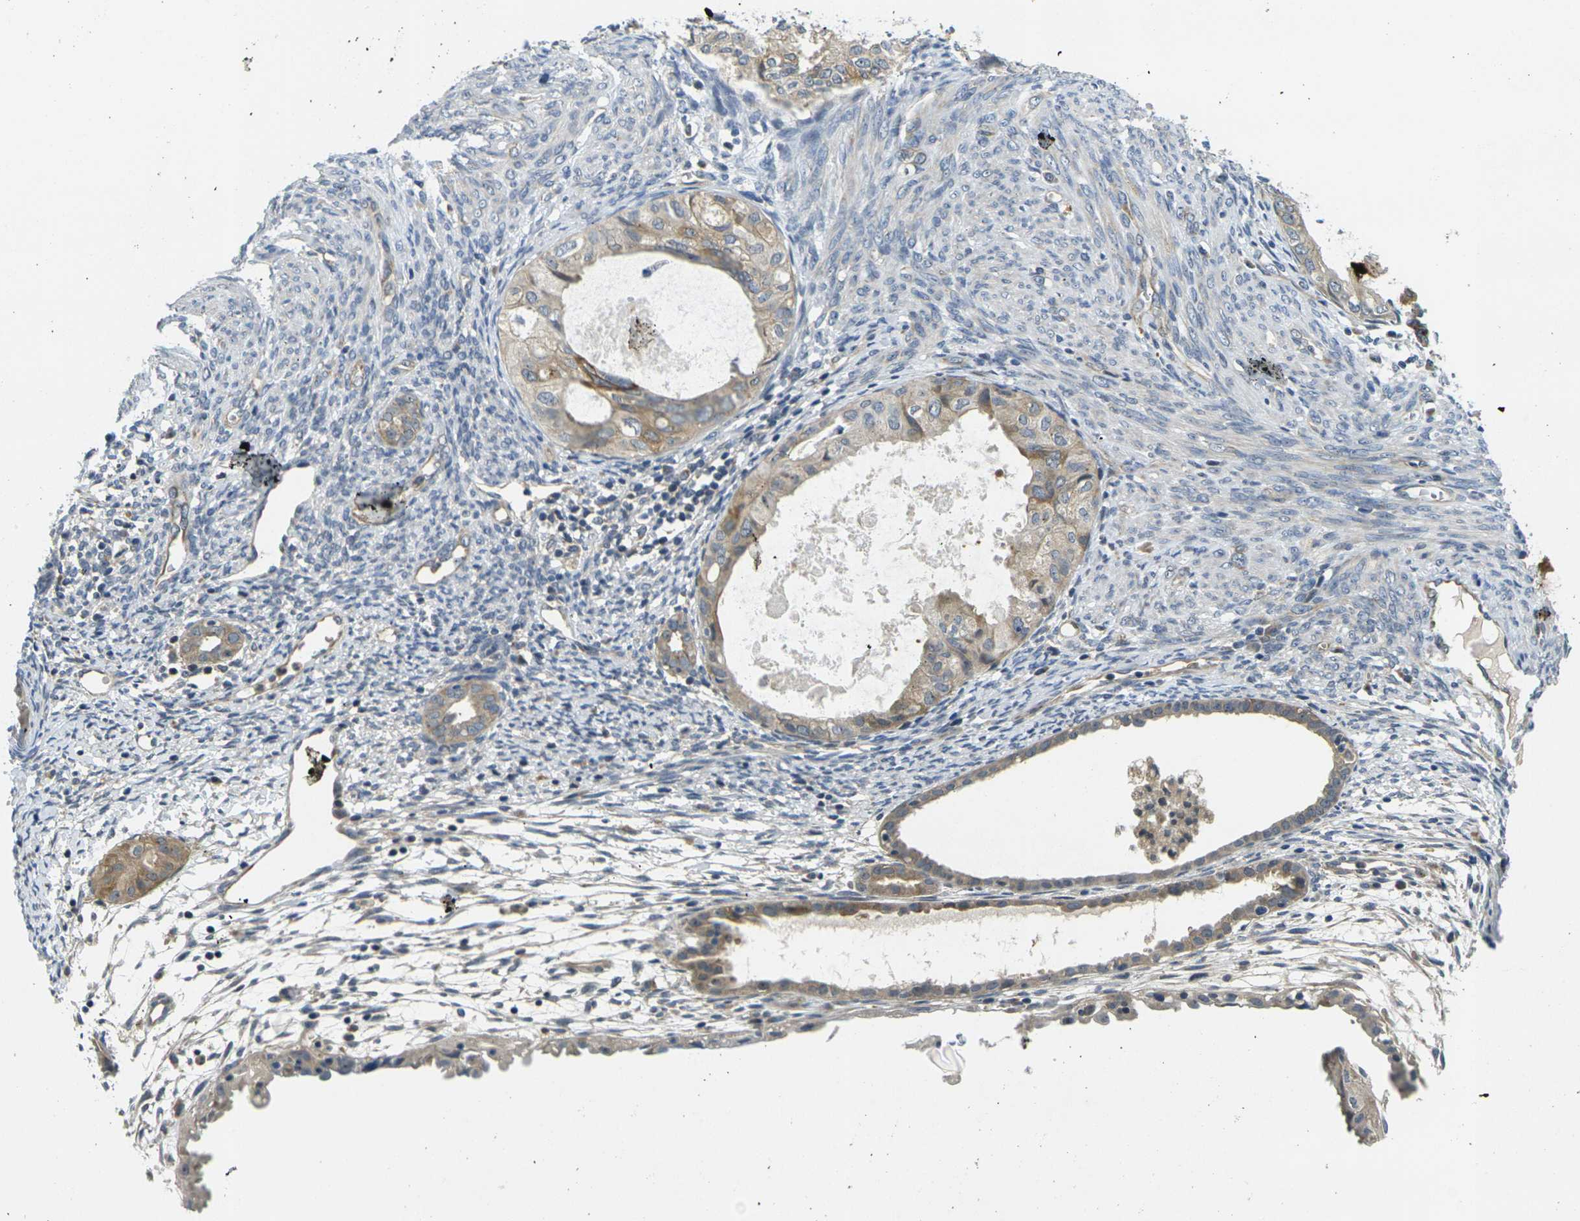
{"staining": {"intensity": "weak", "quantity": "25%-75%", "location": "cytoplasmic/membranous"}, "tissue": "cervical cancer", "cell_type": "Tumor cells", "image_type": "cancer", "snomed": [{"axis": "morphology", "description": "Normal tissue, NOS"}, {"axis": "morphology", "description": "Adenocarcinoma, NOS"}, {"axis": "topography", "description": "Cervix"}, {"axis": "topography", "description": "Endometrium"}], "caption": "This is an image of immunohistochemistry staining of cervical adenocarcinoma, which shows weak positivity in the cytoplasmic/membranous of tumor cells.", "gene": "MINAR2", "patient": {"sex": "female", "age": 86}}